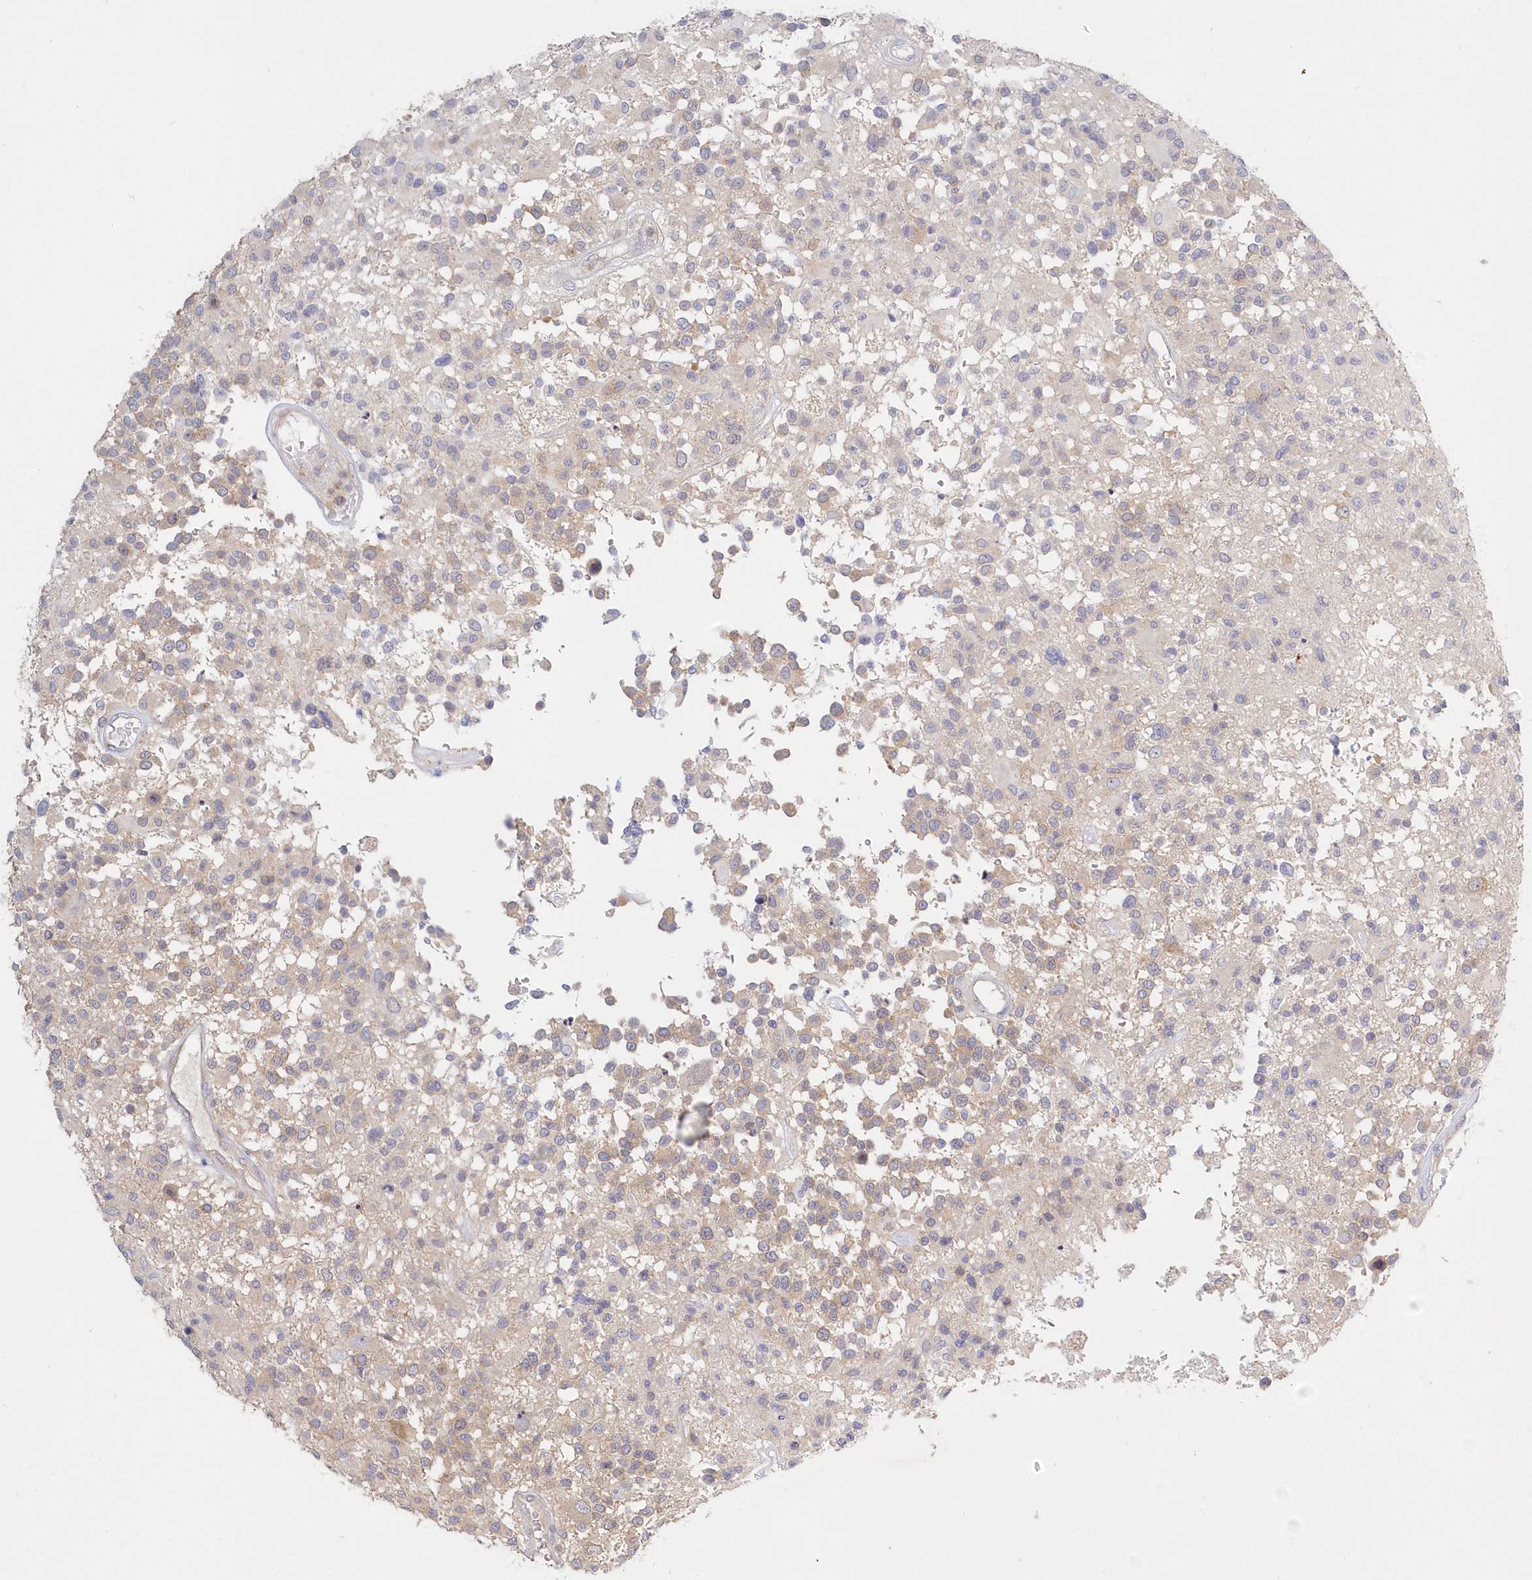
{"staining": {"intensity": "negative", "quantity": "none", "location": "none"}, "tissue": "glioma", "cell_type": "Tumor cells", "image_type": "cancer", "snomed": [{"axis": "morphology", "description": "Glioma, malignant, High grade"}, {"axis": "morphology", "description": "Glioblastoma, NOS"}, {"axis": "topography", "description": "Brain"}], "caption": "The histopathology image displays no significant positivity in tumor cells of glioma. (DAB (3,3'-diaminobenzidine) immunohistochemistry with hematoxylin counter stain).", "gene": "KATNA1", "patient": {"sex": "male", "age": 60}}